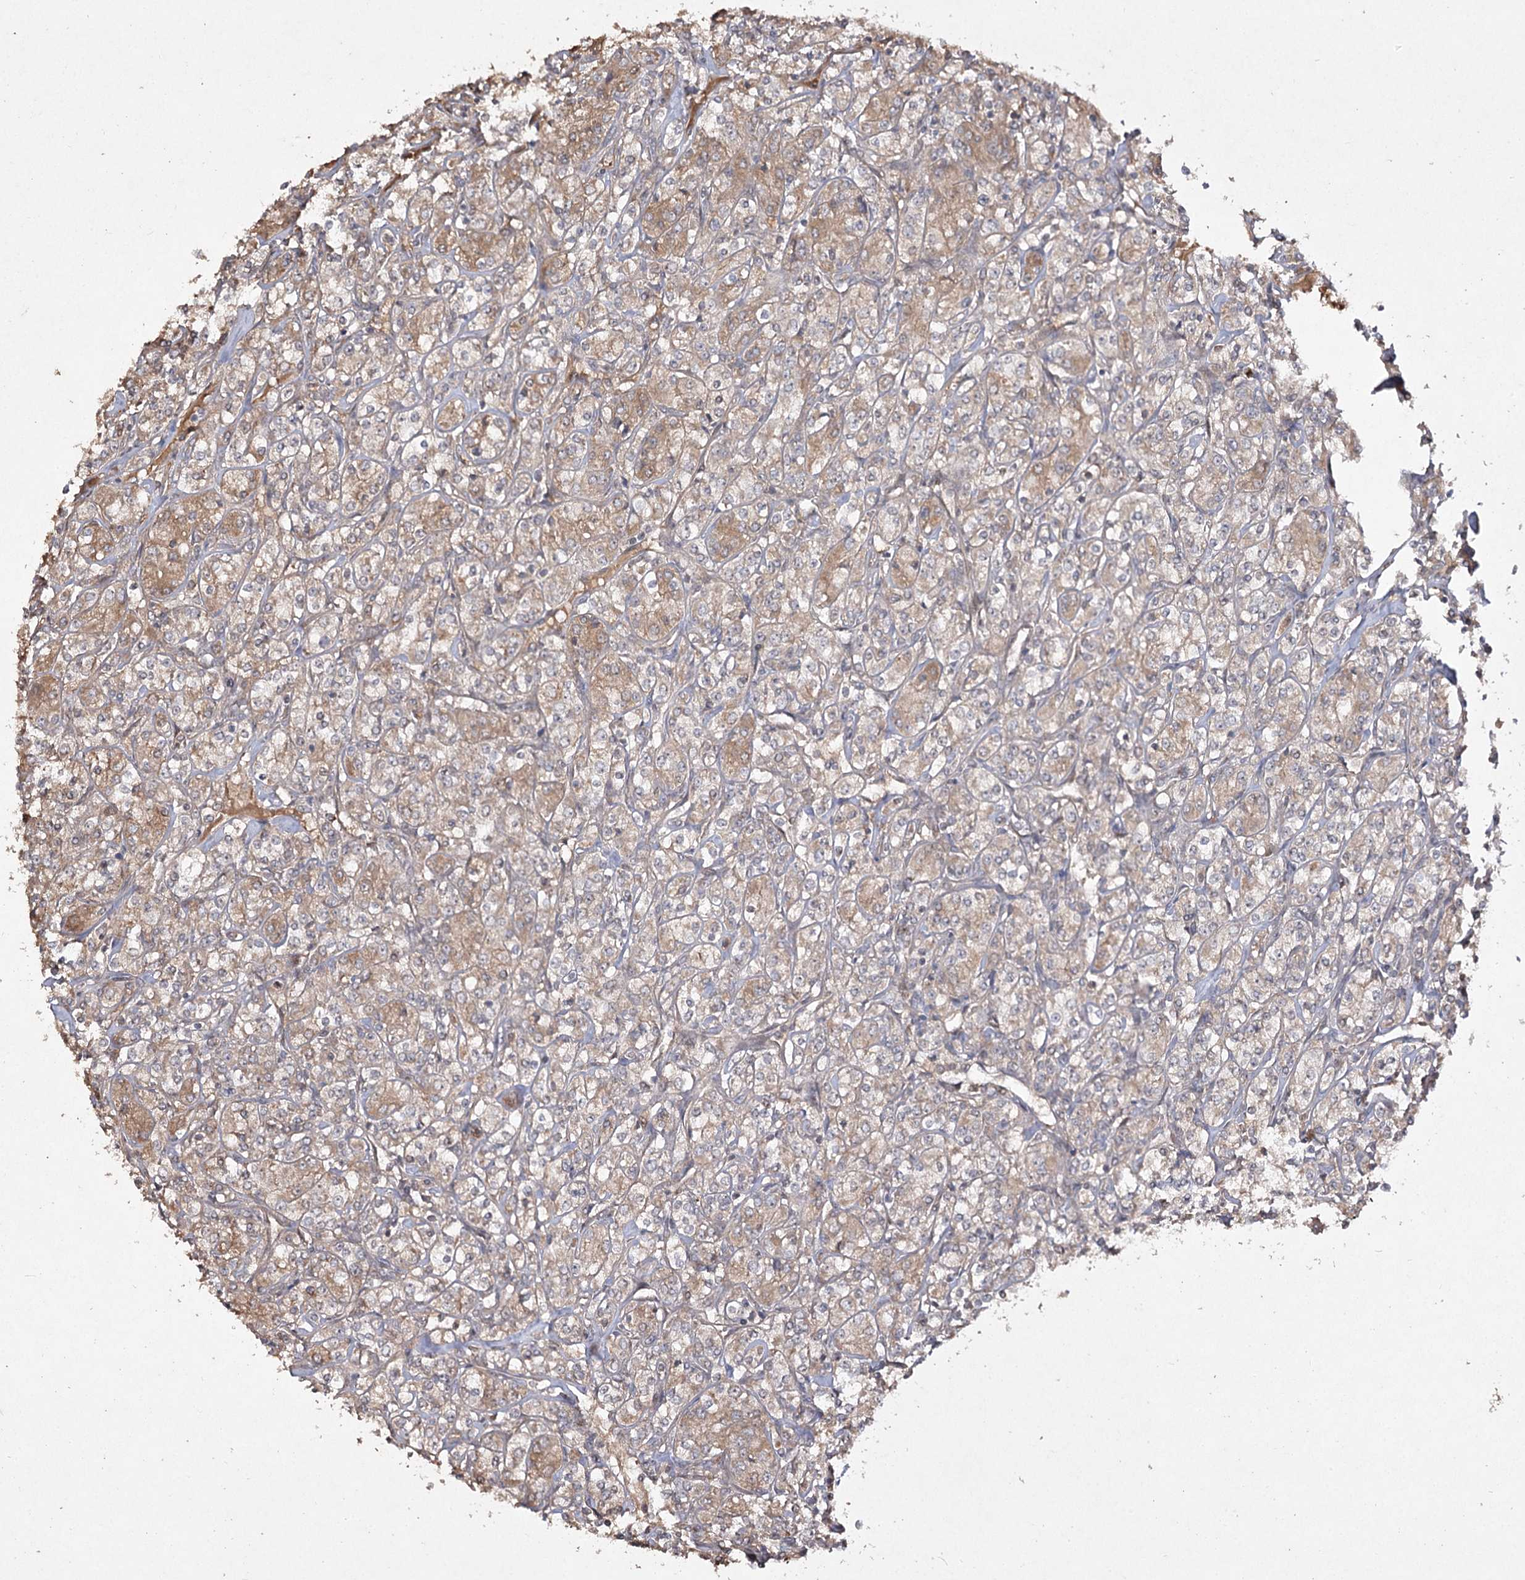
{"staining": {"intensity": "moderate", "quantity": "25%-75%", "location": "cytoplasmic/membranous"}, "tissue": "renal cancer", "cell_type": "Tumor cells", "image_type": "cancer", "snomed": [{"axis": "morphology", "description": "Adenocarcinoma, NOS"}, {"axis": "topography", "description": "Kidney"}], "caption": "Immunohistochemistry (IHC) histopathology image of neoplastic tissue: human renal adenocarcinoma stained using immunohistochemistry reveals medium levels of moderate protein expression localized specifically in the cytoplasmic/membranous of tumor cells, appearing as a cytoplasmic/membranous brown color.", "gene": "FANCL", "patient": {"sex": "male", "age": 77}}